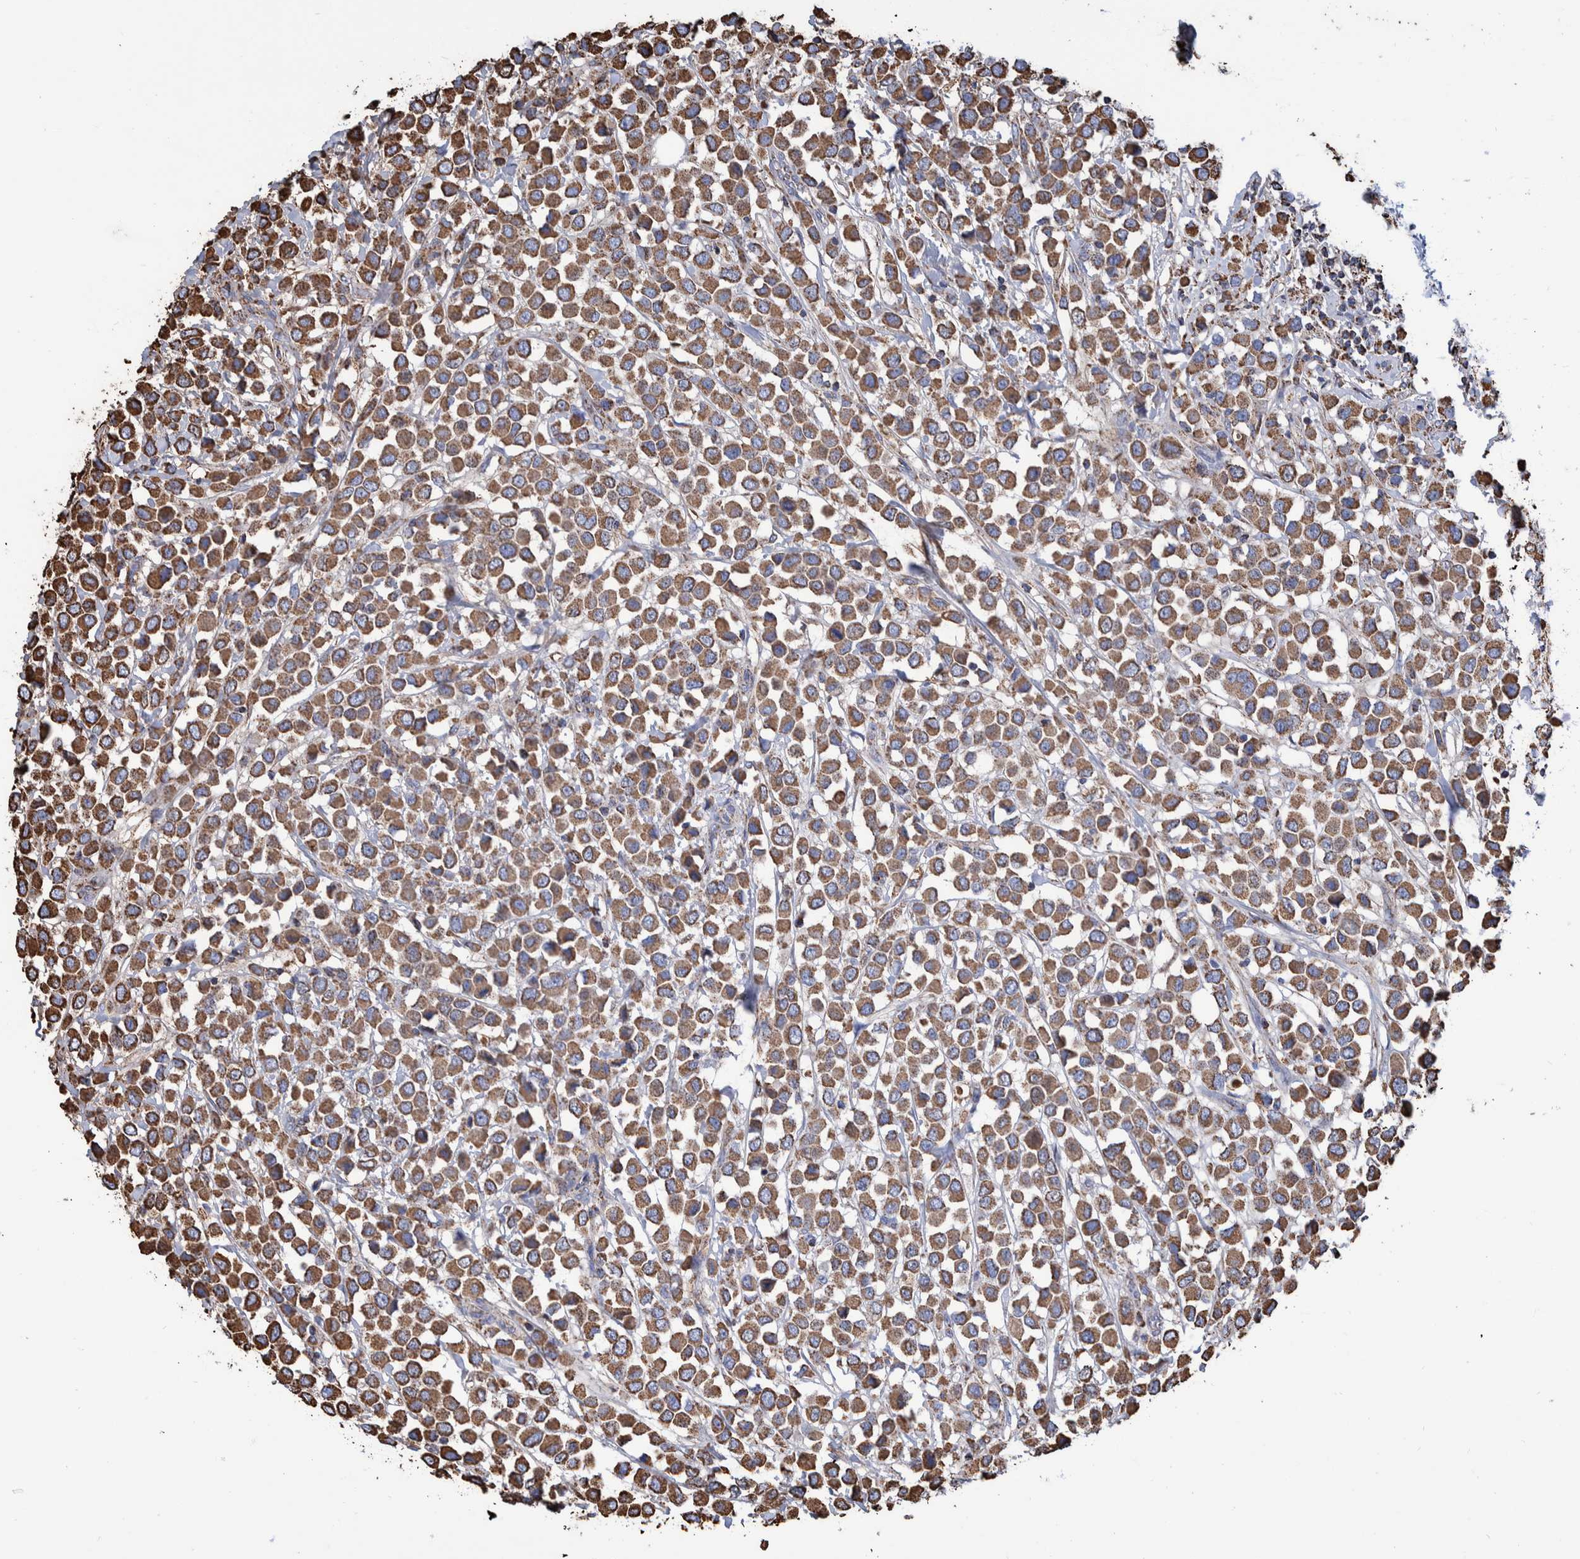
{"staining": {"intensity": "moderate", "quantity": ">75%", "location": "cytoplasmic/membranous"}, "tissue": "breast cancer", "cell_type": "Tumor cells", "image_type": "cancer", "snomed": [{"axis": "morphology", "description": "Duct carcinoma"}, {"axis": "topography", "description": "Breast"}], "caption": "About >75% of tumor cells in breast cancer display moderate cytoplasmic/membranous protein expression as visualized by brown immunohistochemical staining.", "gene": "VPS26C", "patient": {"sex": "female", "age": 61}}